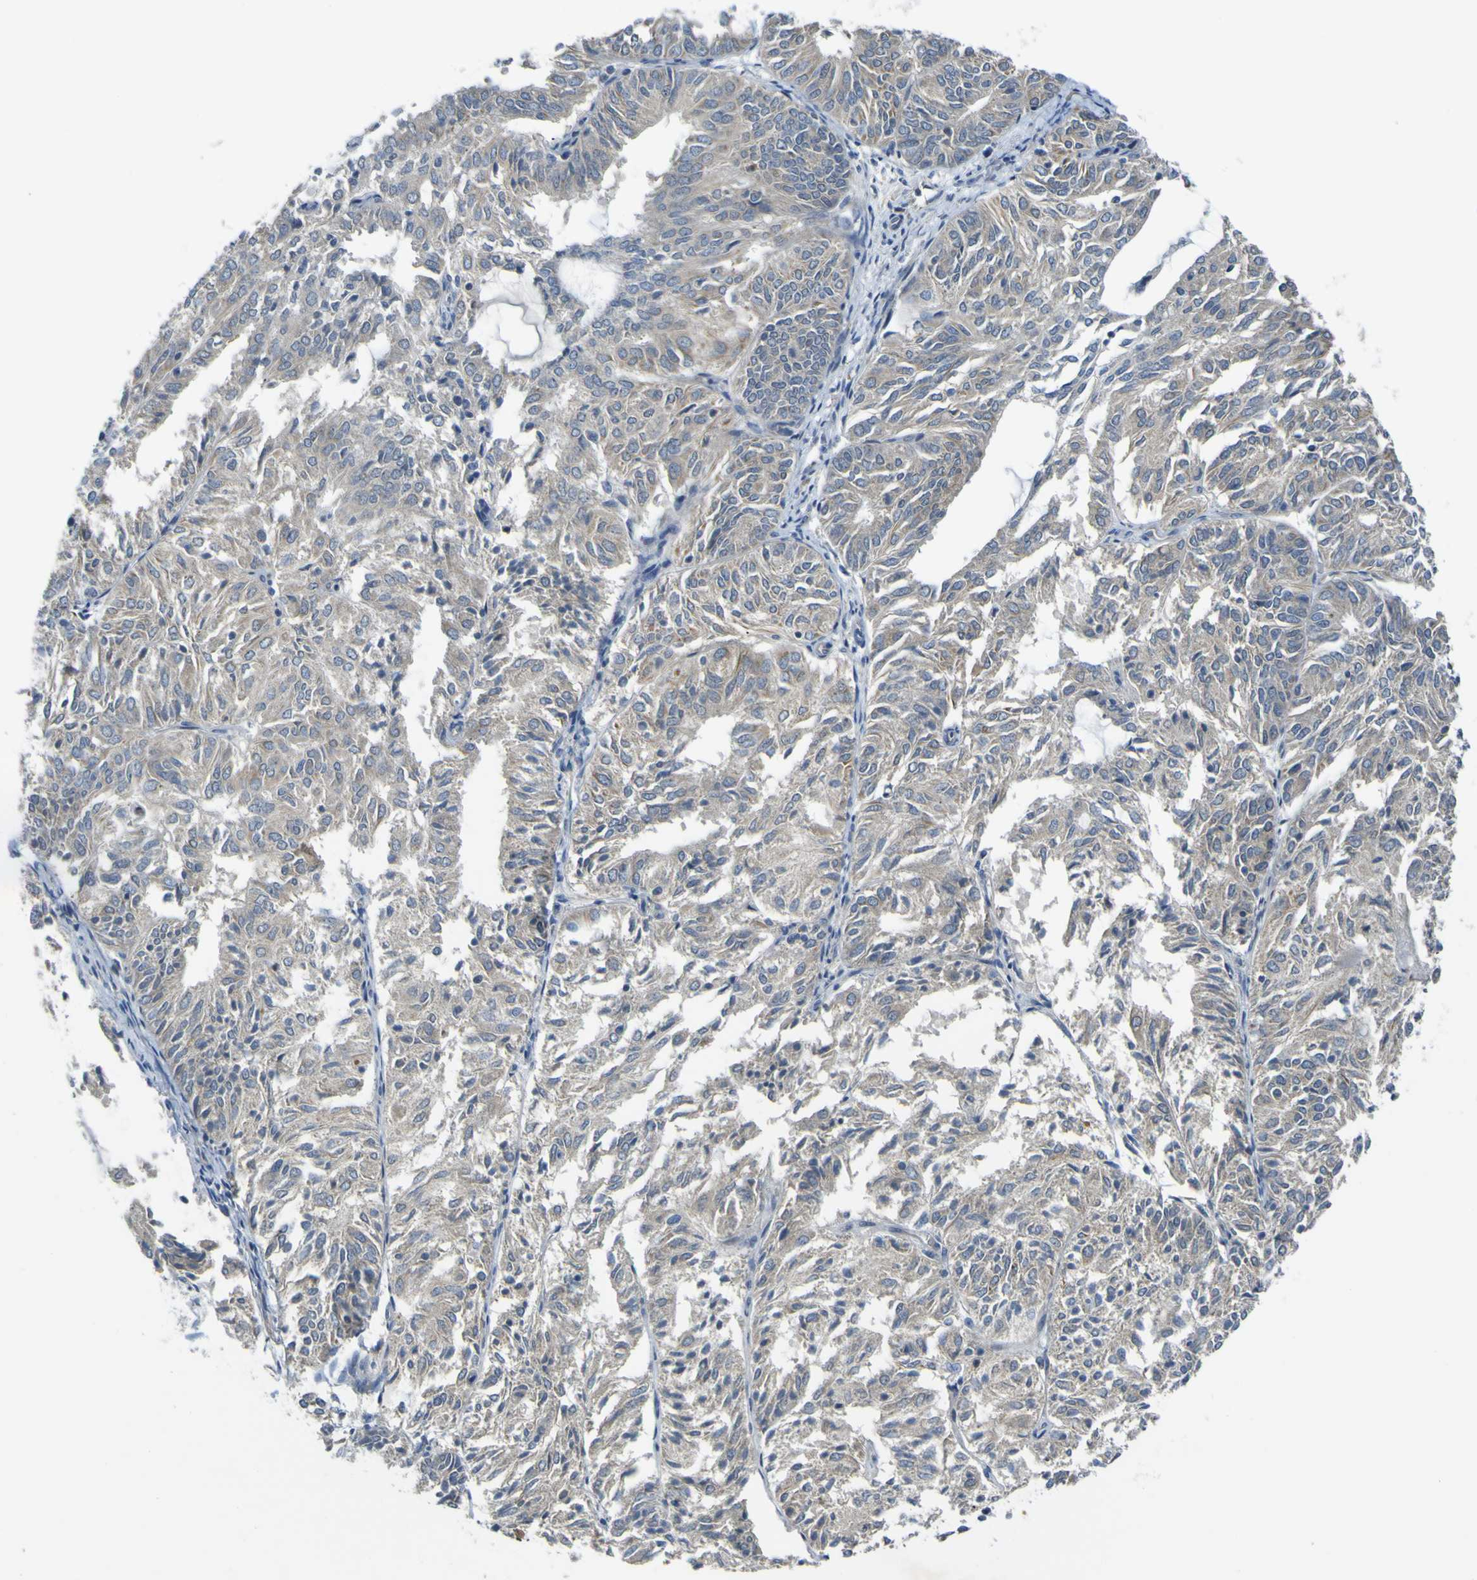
{"staining": {"intensity": "weak", "quantity": "<25%", "location": "cytoplasmic/membranous"}, "tissue": "endometrial cancer", "cell_type": "Tumor cells", "image_type": "cancer", "snomed": [{"axis": "morphology", "description": "Adenocarcinoma, NOS"}, {"axis": "topography", "description": "Uterus"}], "caption": "An immunohistochemistry (IHC) histopathology image of endometrial cancer (adenocarcinoma) is shown. There is no staining in tumor cells of endometrial cancer (adenocarcinoma). (Stains: DAB immunohistochemistry (IHC) with hematoxylin counter stain, Microscopy: brightfield microscopy at high magnification).", "gene": "LDLR", "patient": {"sex": "female", "age": 60}}